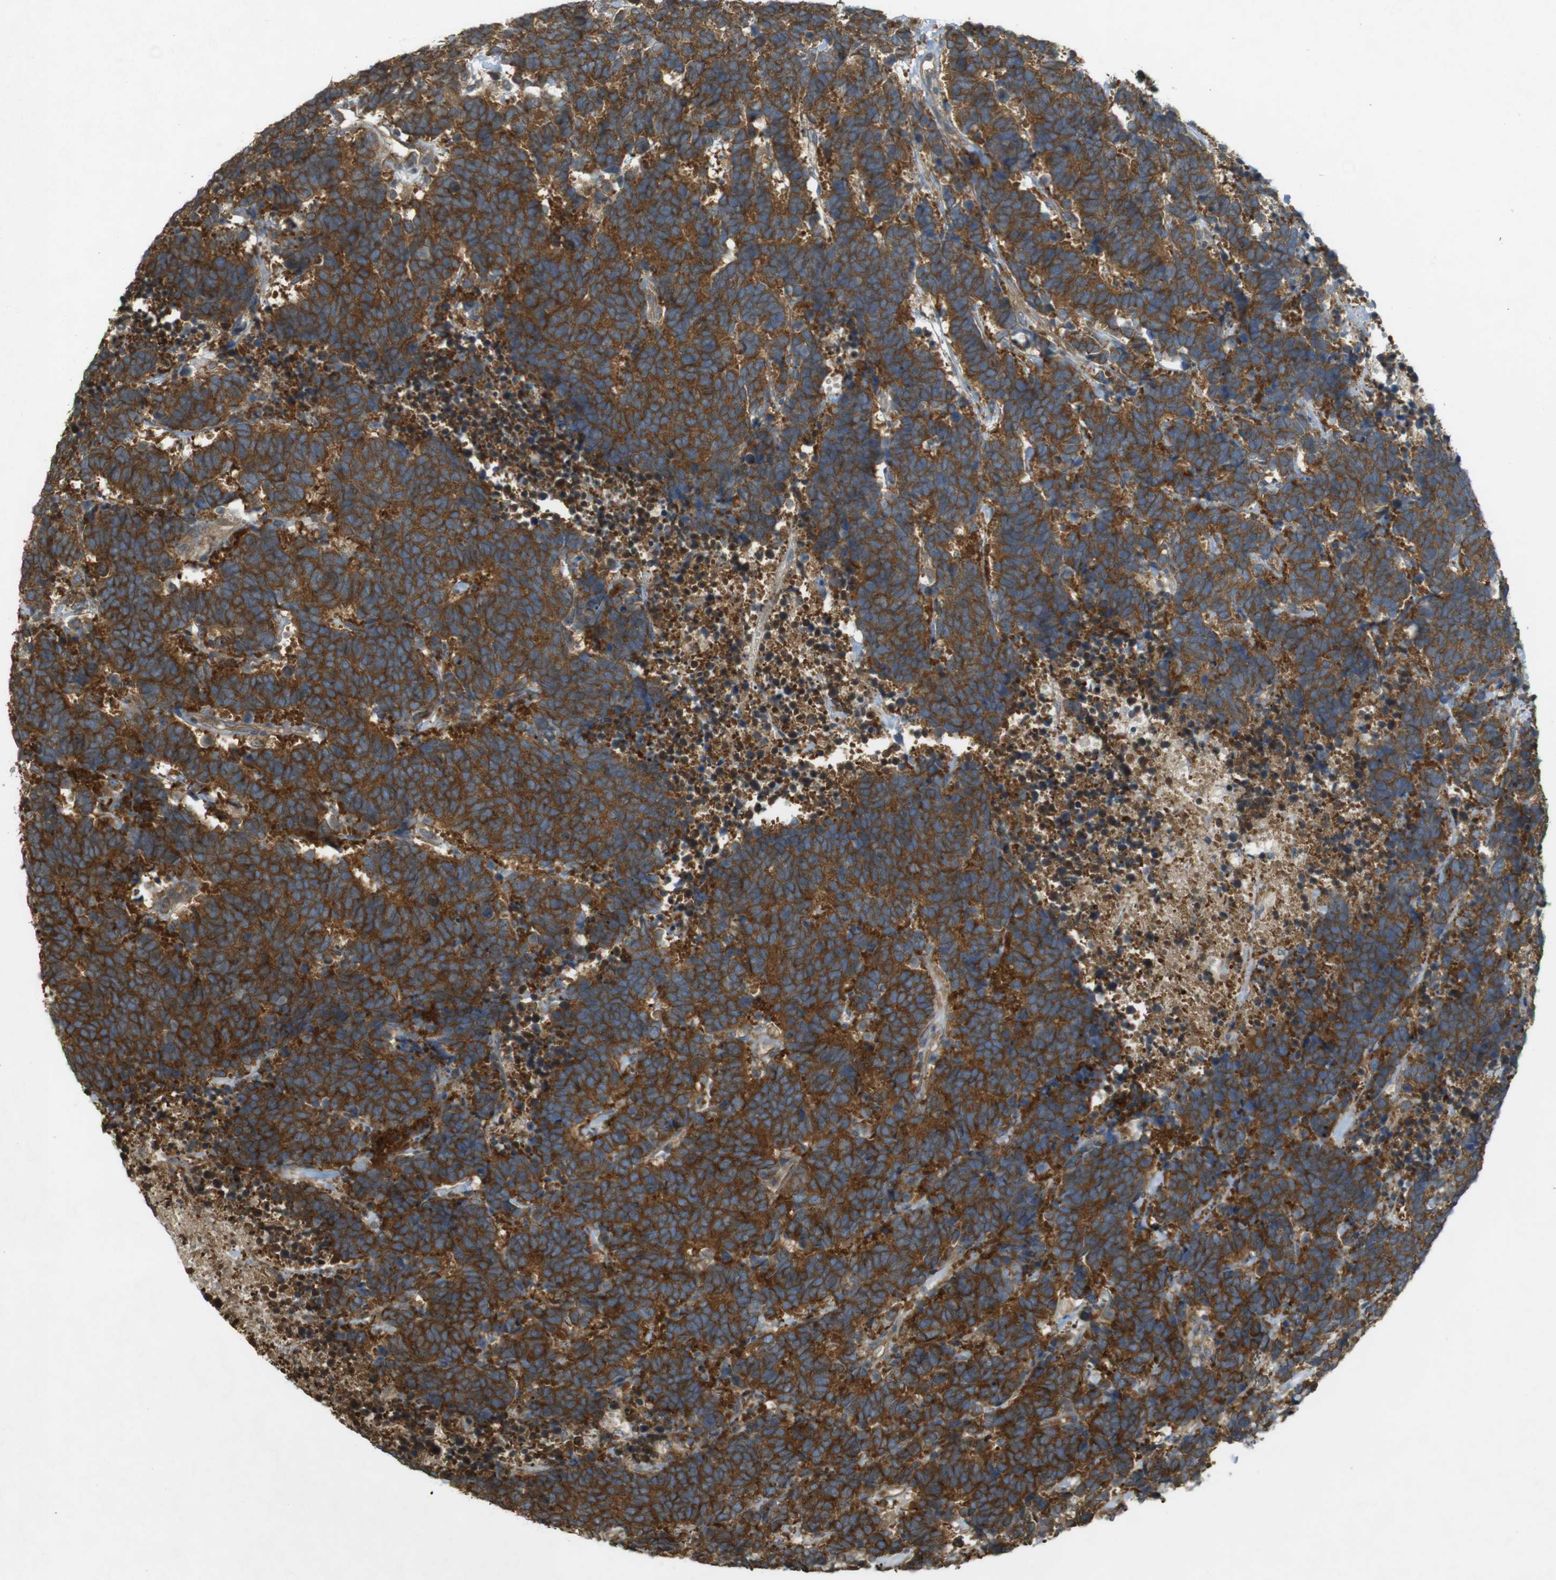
{"staining": {"intensity": "strong", "quantity": ">75%", "location": "cytoplasmic/membranous"}, "tissue": "carcinoid", "cell_type": "Tumor cells", "image_type": "cancer", "snomed": [{"axis": "morphology", "description": "Carcinoma, NOS"}, {"axis": "morphology", "description": "Carcinoid, malignant, NOS"}, {"axis": "topography", "description": "Urinary bladder"}], "caption": "Approximately >75% of tumor cells in human carcinoma demonstrate strong cytoplasmic/membranous protein expression as visualized by brown immunohistochemical staining.", "gene": "KIF5B", "patient": {"sex": "male", "age": 57}}